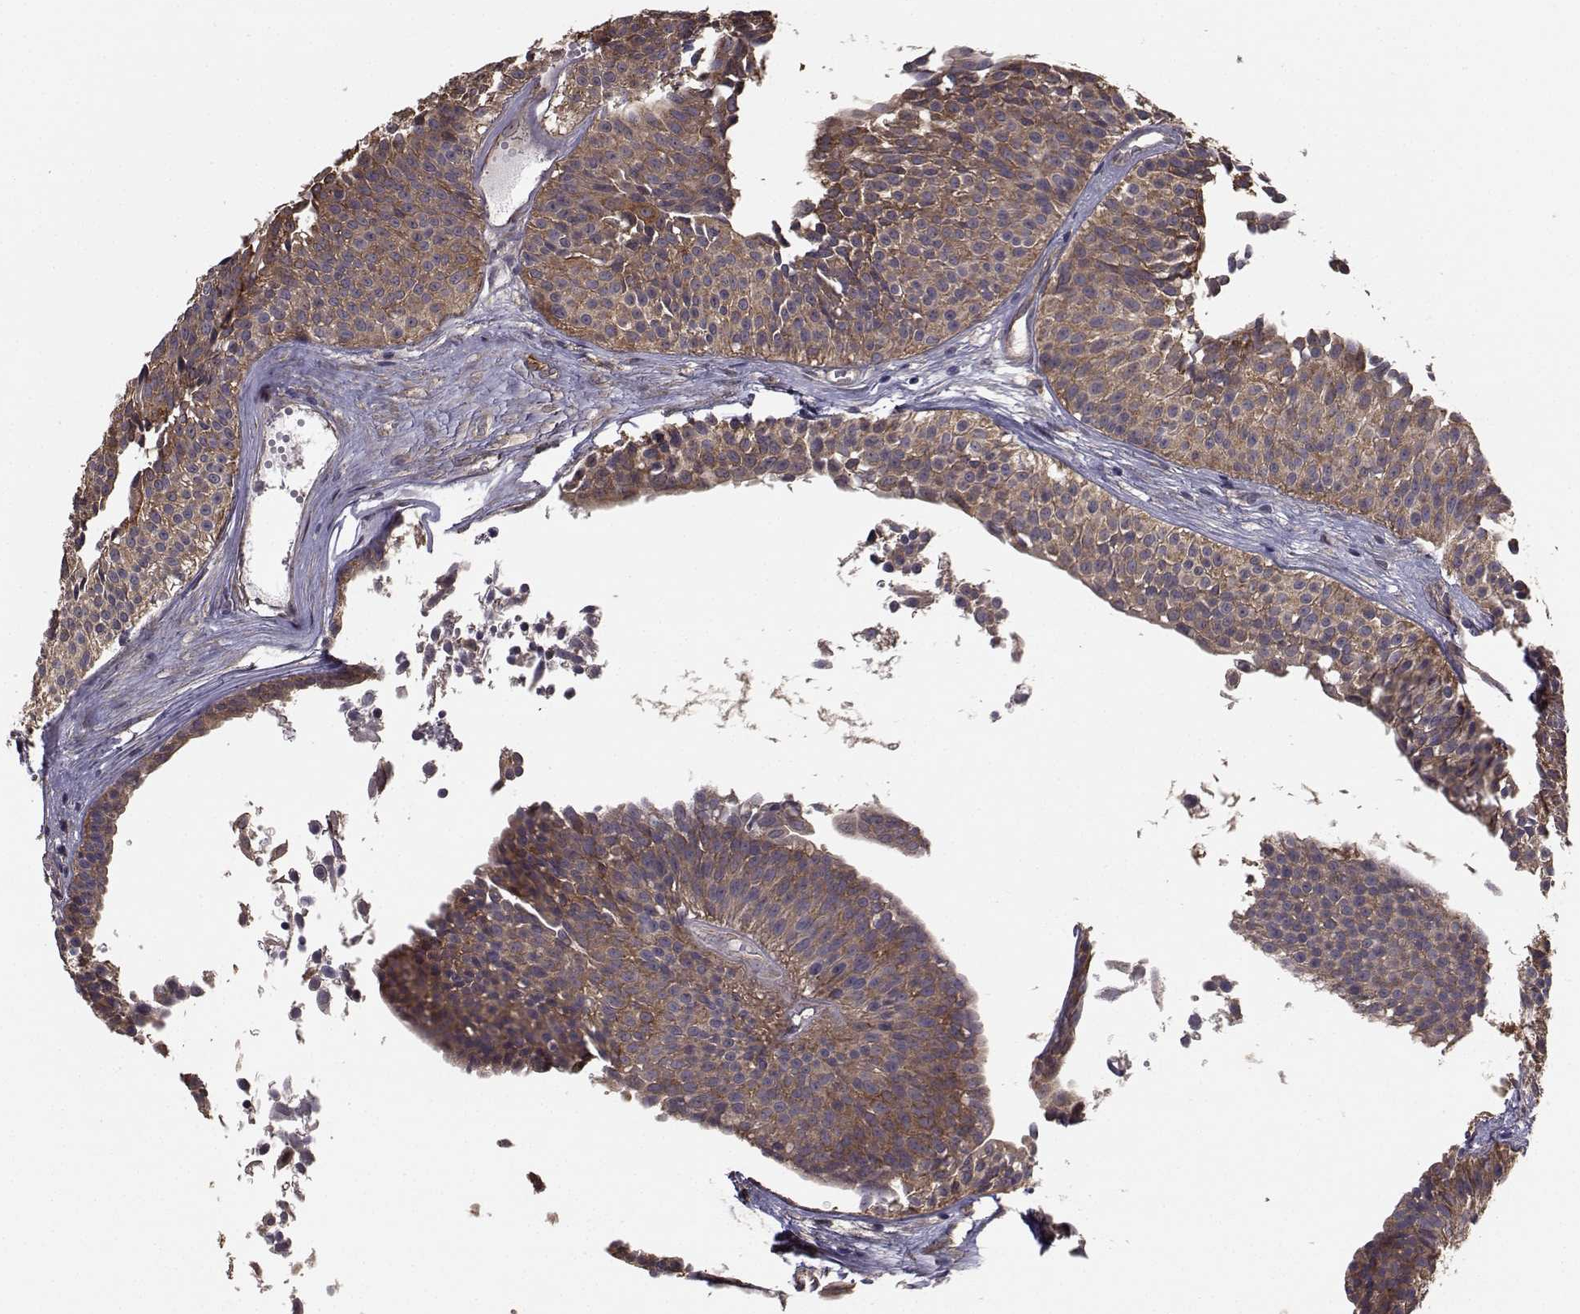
{"staining": {"intensity": "moderate", "quantity": ">75%", "location": "cytoplasmic/membranous"}, "tissue": "urothelial cancer", "cell_type": "Tumor cells", "image_type": "cancer", "snomed": [{"axis": "morphology", "description": "Urothelial carcinoma, Low grade"}, {"axis": "topography", "description": "Urinary bladder"}], "caption": "Protein staining of urothelial cancer tissue reveals moderate cytoplasmic/membranous expression in about >75% of tumor cells. The protein is stained brown, and the nuclei are stained in blue (DAB (3,3'-diaminobenzidine) IHC with brightfield microscopy, high magnification).", "gene": "TRIP10", "patient": {"sex": "male", "age": 63}}